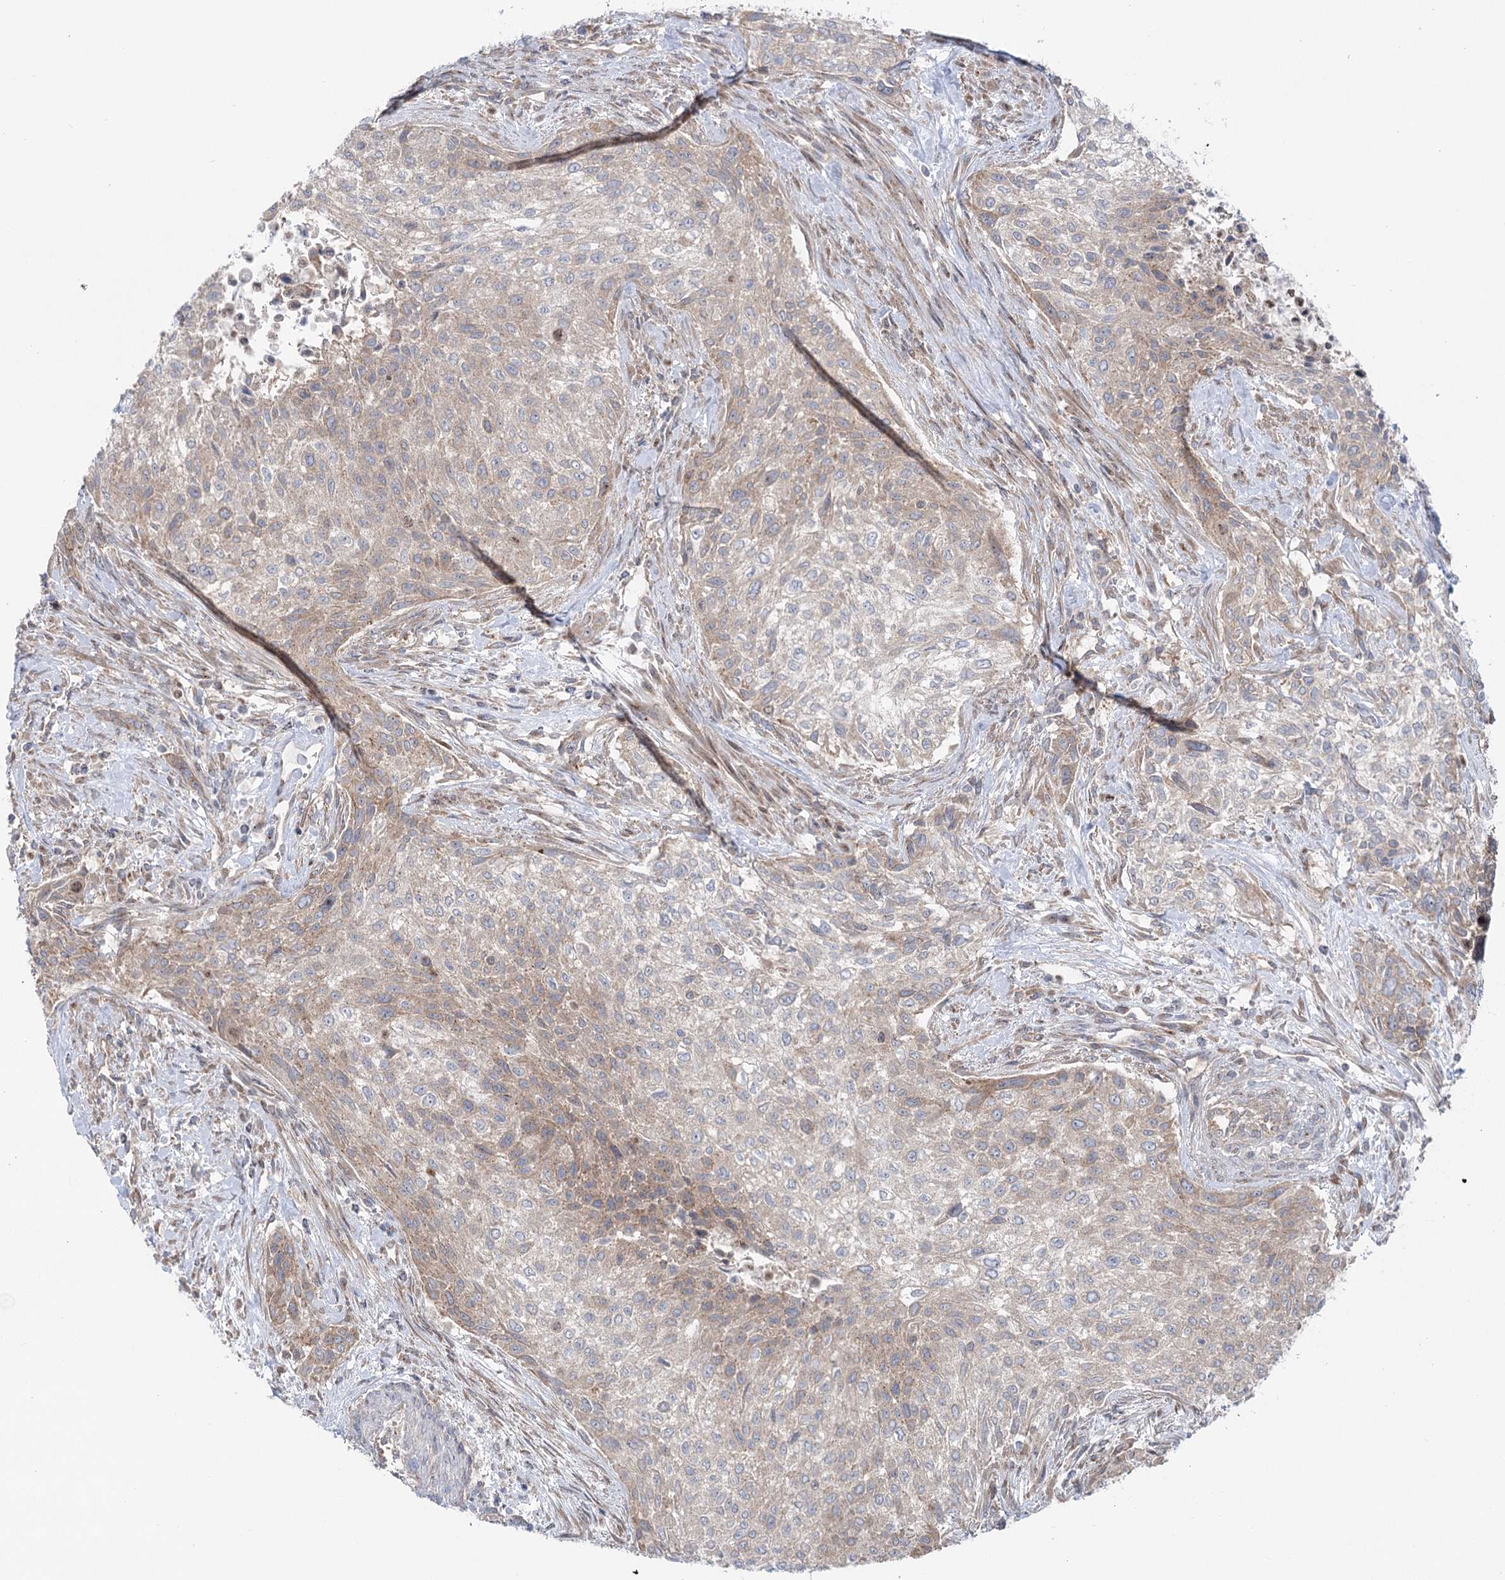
{"staining": {"intensity": "weak", "quantity": "25%-75%", "location": "cytoplasmic/membranous"}, "tissue": "urothelial cancer", "cell_type": "Tumor cells", "image_type": "cancer", "snomed": [{"axis": "morphology", "description": "Normal tissue, NOS"}, {"axis": "morphology", "description": "Urothelial carcinoma, NOS"}, {"axis": "topography", "description": "Urinary bladder"}, {"axis": "topography", "description": "Peripheral nerve tissue"}], "caption": "Immunohistochemistry (IHC) (DAB) staining of urothelial cancer displays weak cytoplasmic/membranous protein staining in about 25%-75% of tumor cells.", "gene": "SCN11A", "patient": {"sex": "male", "age": 35}}